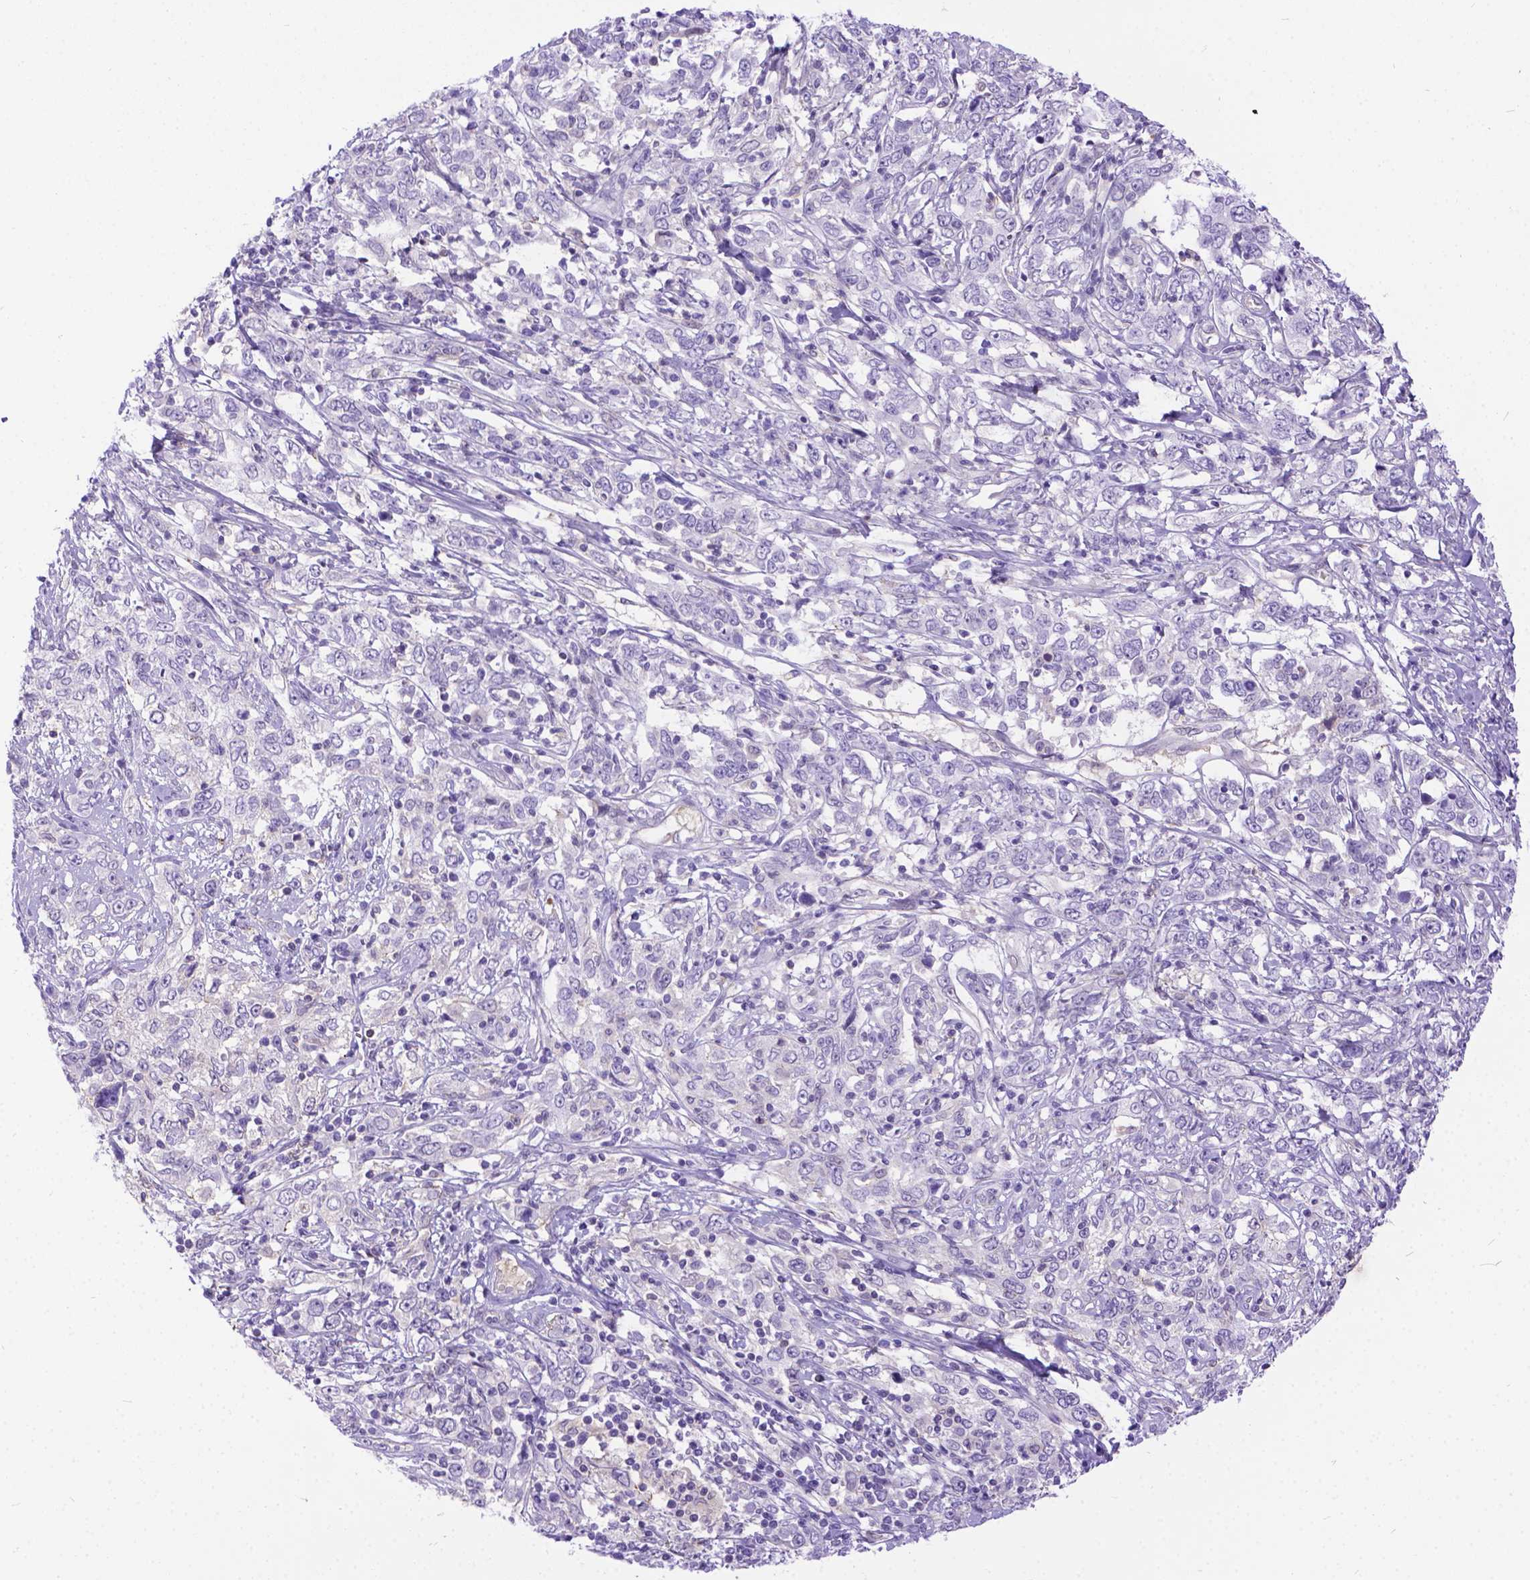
{"staining": {"intensity": "negative", "quantity": "none", "location": "none"}, "tissue": "cervical cancer", "cell_type": "Tumor cells", "image_type": "cancer", "snomed": [{"axis": "morphology", "description": "Adenocarcinoma, NOS"}, {"axis": "topography", "description": "Cervix"}], "caption": "Cervical cancer was stained to show a protein in brown. There is no significant staining in tumor cells.", "gene": "TMEM169", "patient": {"sex": "female", "age": 40}}